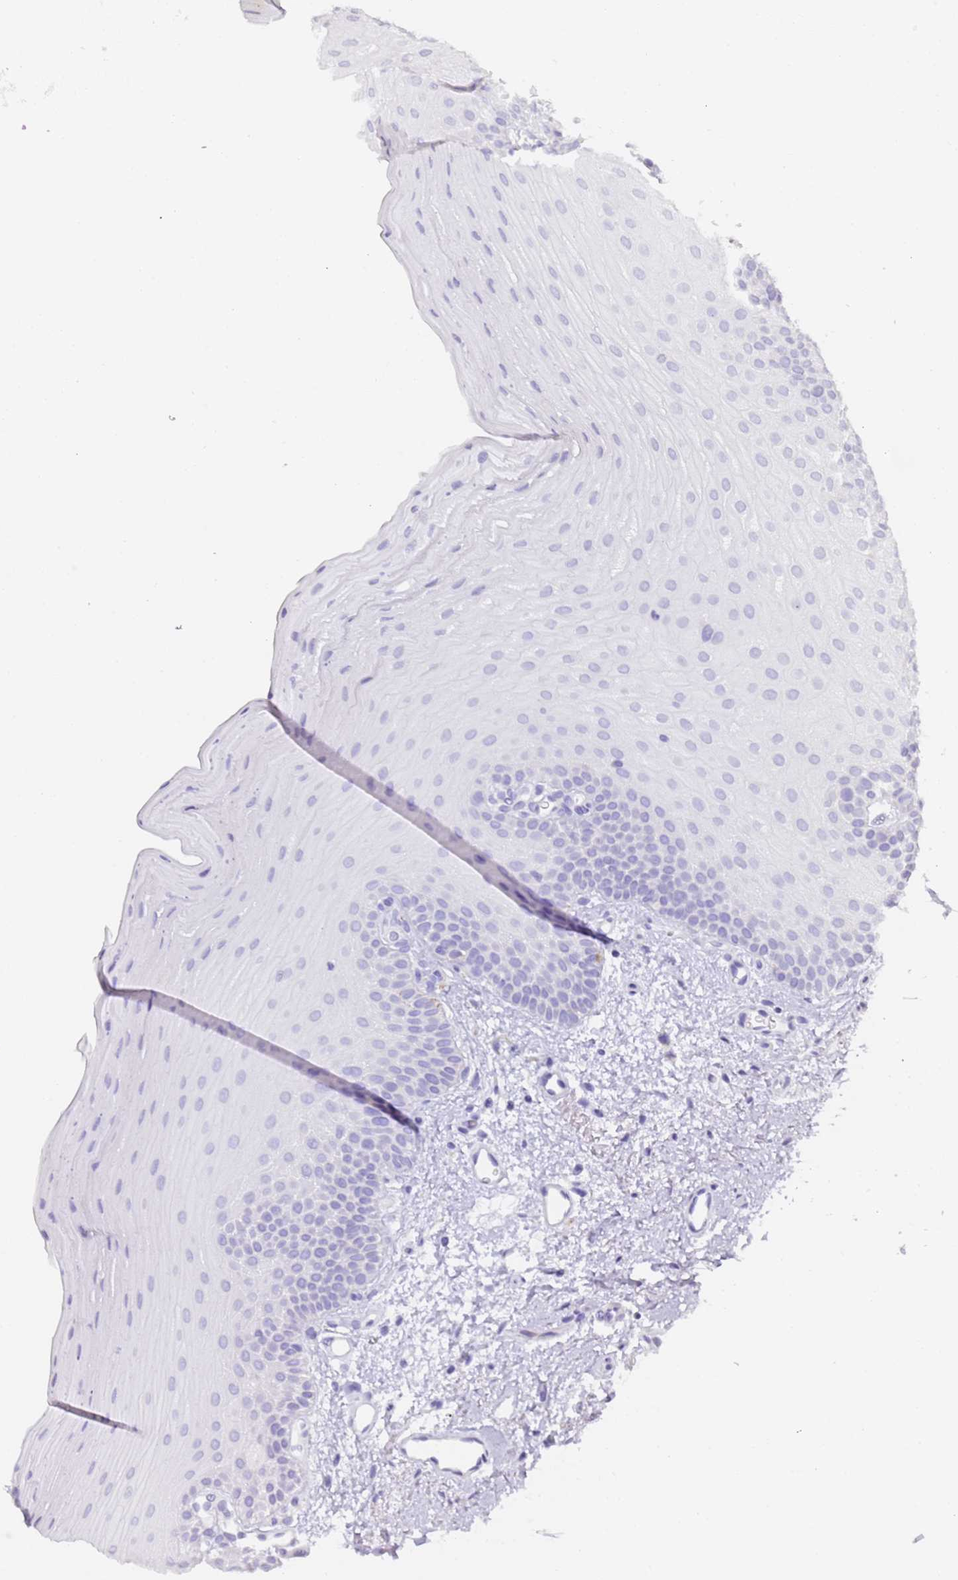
{"staining": {"intensity": "negative", "quantity": "none", "location": "none"}, "tissue": "oral mucosa", "cell_type": "Squamous epithelial cells", "image_type": "normal", "snomed": [{"axis": "morphology", "description": "Normal tissue, NOS"}, {"axis": "topography", "description": "Oral tissue"}], "caption": "High power microscopy photomicrograph of an IHC histopathology image of unremarkable oral mucosa, revealing no significant expression in squamous epithelial cells.", "gene": "GABRA1", "patient": {"sex": "male", "age": 68}}